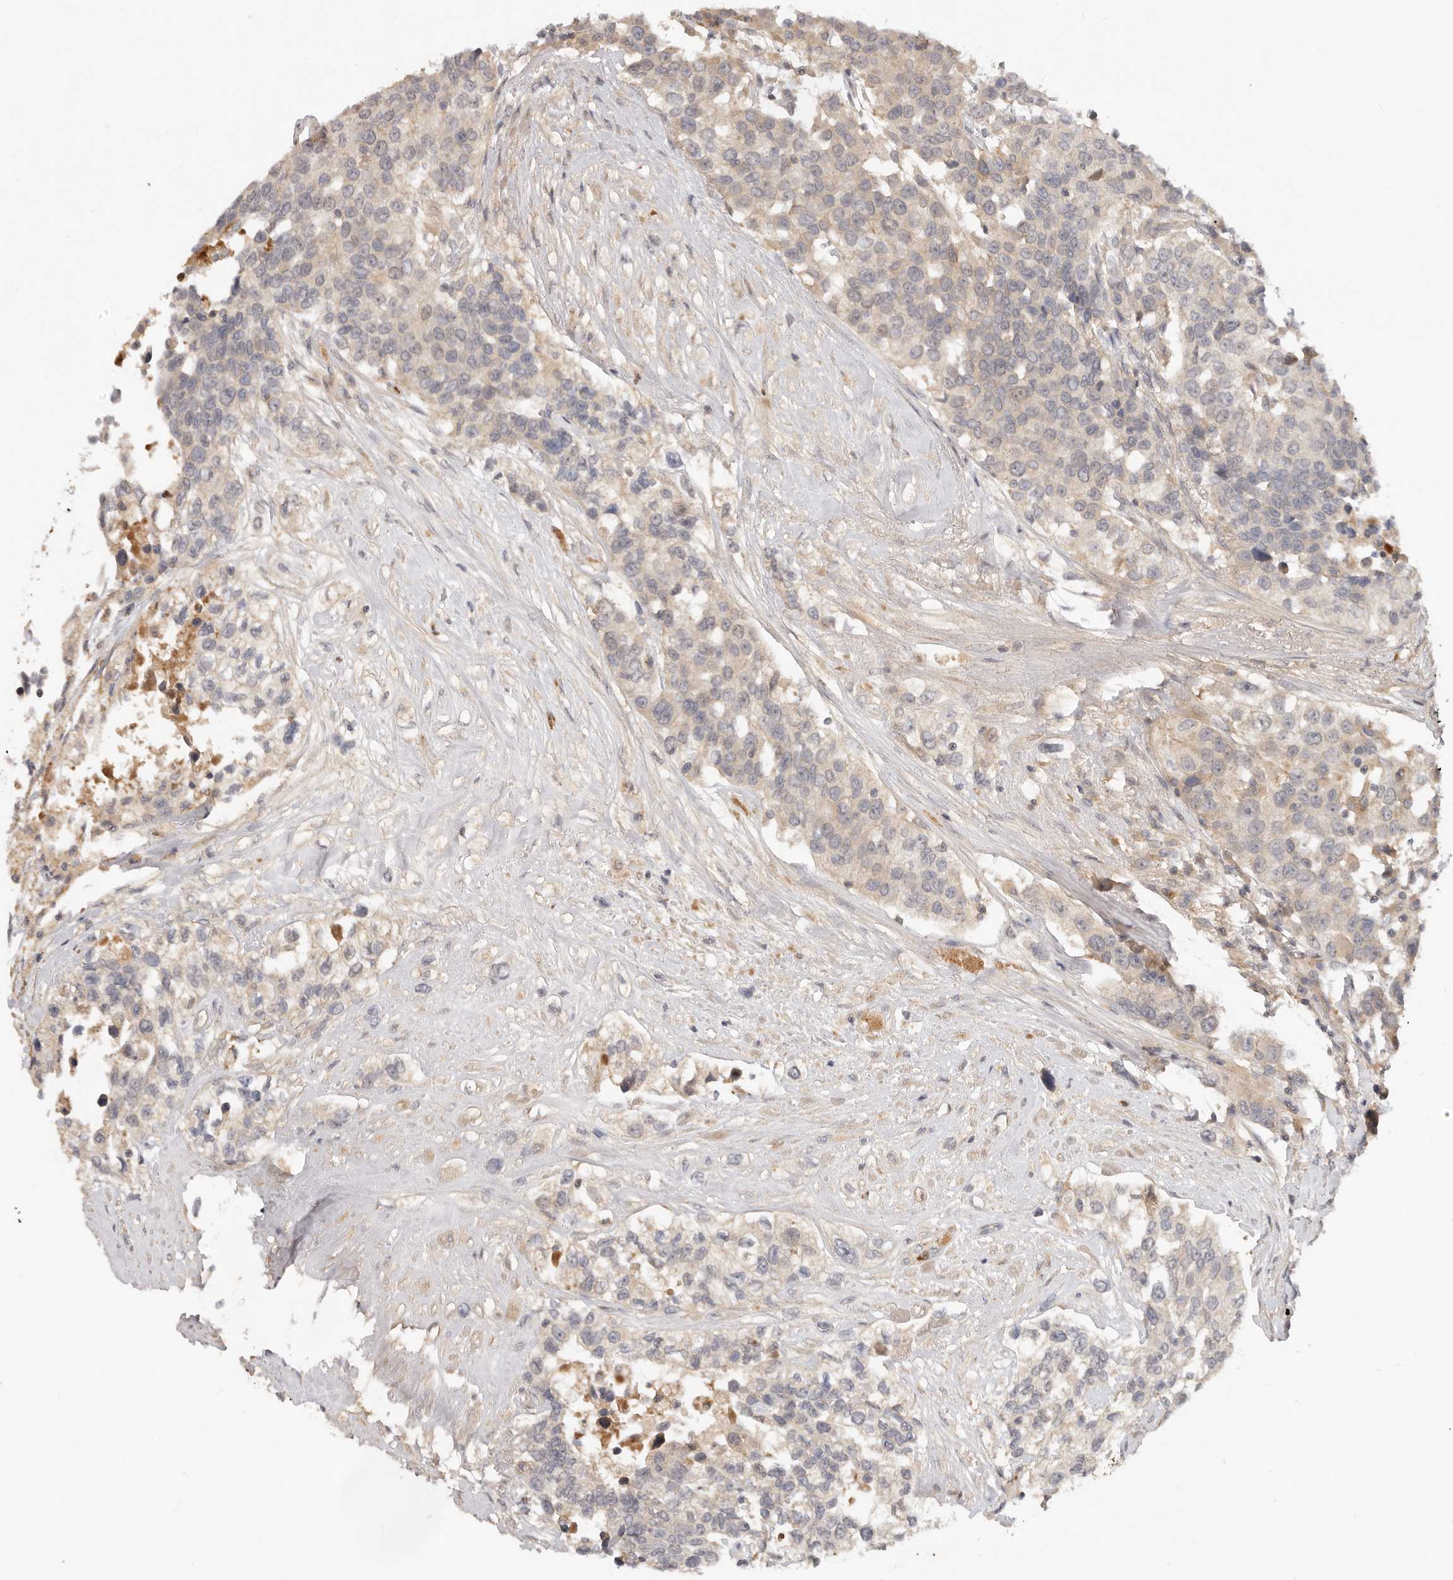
{"staining": {"intensity": "weak", "quantity": "<25%", "location": "nuclear"}, "tissue": "urothelial cancer", "cell_type": "Tumor cells", "image_type": "cancer", "snomed": [{"axis": "morphology", "description": "Urothelial carcinoma, High grade"}, {"axis": "topography", "description": "Urinary bladder"}], "caption": "Urothelial cancer stained for a protein using IHC reveals no positivity tumor cells.", "gene": "USP49", "patient": {"sex": "female", "age": 80}}